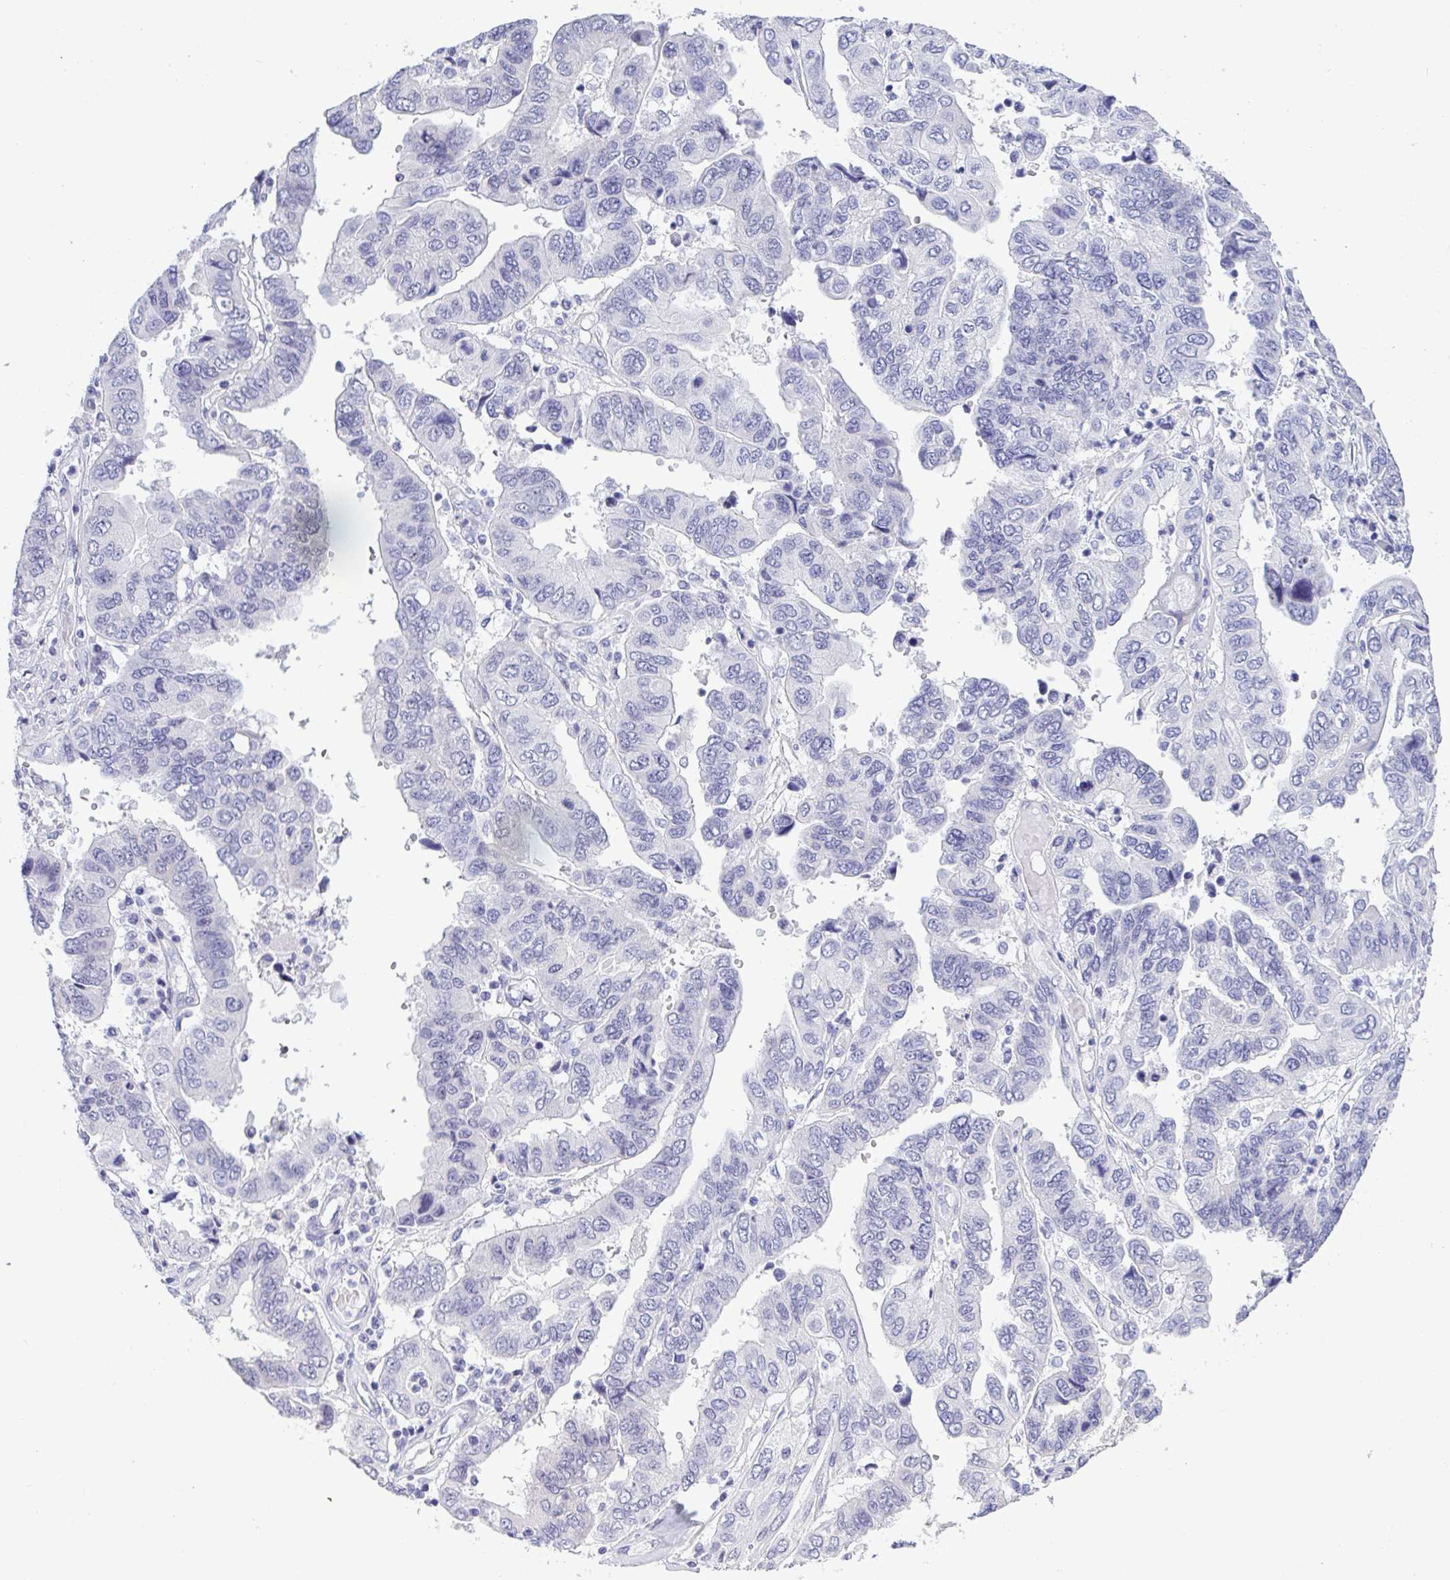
{"staining": {"intensity": "negative", "quantity": "none", "location": "none"}, "tissue": "ovarian cancer", "cell_type": "Tumor cells", "image_type": "cancer", "snomed": [{"axis": "morphology", "description": "Cystadenocarcinoma, serous, NOS"}, {"axis": "topography", "description": "Ovary"}], "caption": "A photomicrograph of human ovarian cancer (serous cystadenocarcinoma) is negative for staining in tumor cells.", "gene": "YBX2", "patient": {"sex": "female", "age": 79}}